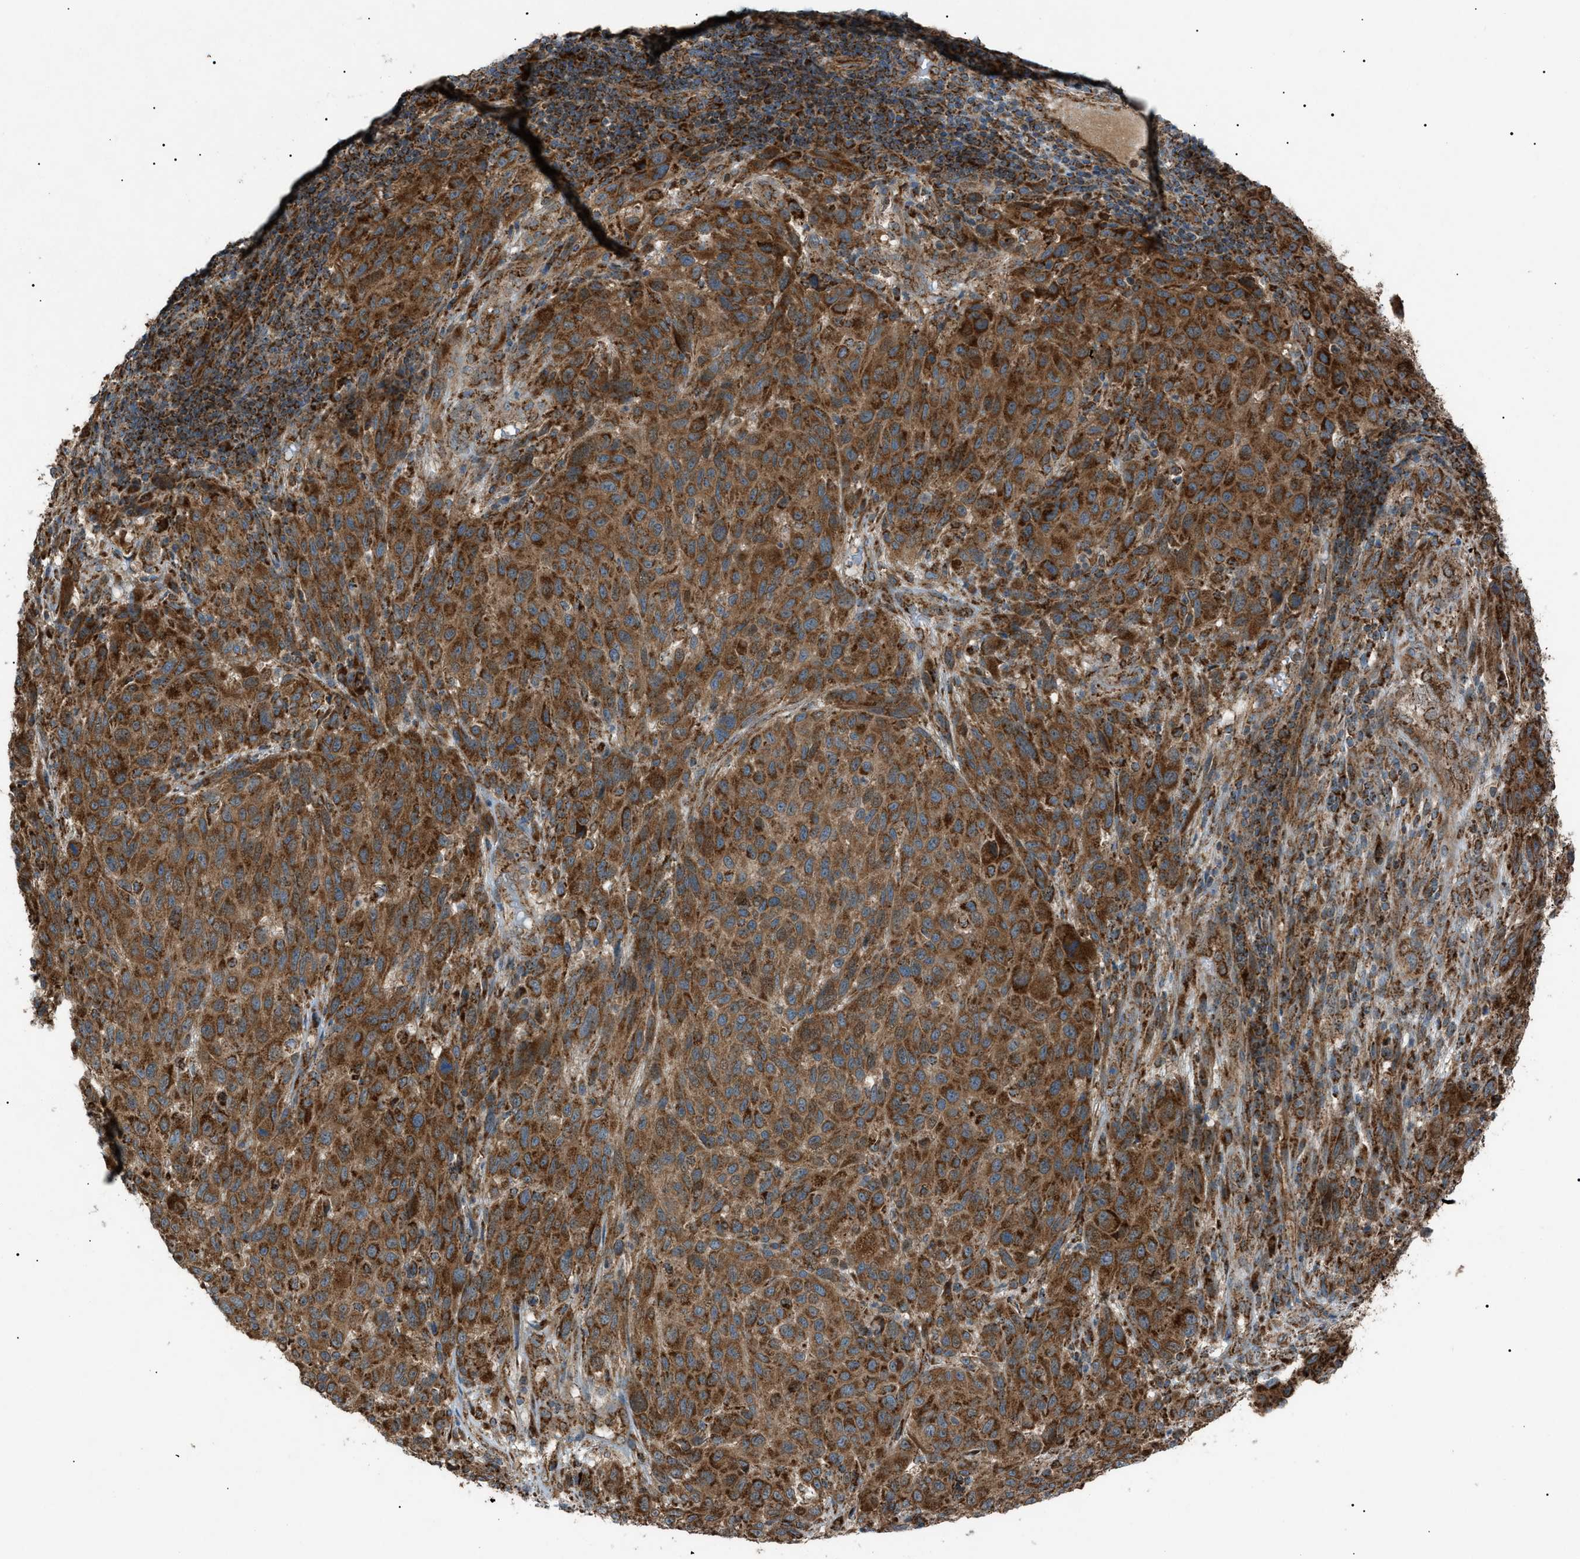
{"staining": {"intensity": "moderate", "quantity": ">75%", "location": "cytoplasmic/membranous"}, "tissue": "melanoma", "cell_type": "Tumor cells", "image_type": "cancer", "snomed": [{"axis": "morphology", "description": "Malignant melanoma, Metastatic site"}, {"axis": "topography", "description": "Lymph node"}], "caption": "Malignant melanoma (metastatic site) stained with immunohistochemistry displays moderate cytoplasmic/membranous staining in approximately >75% of tumor cells.", "gene": "C1GALT1C1", "patient": {"sex": "male", "age": 61}}